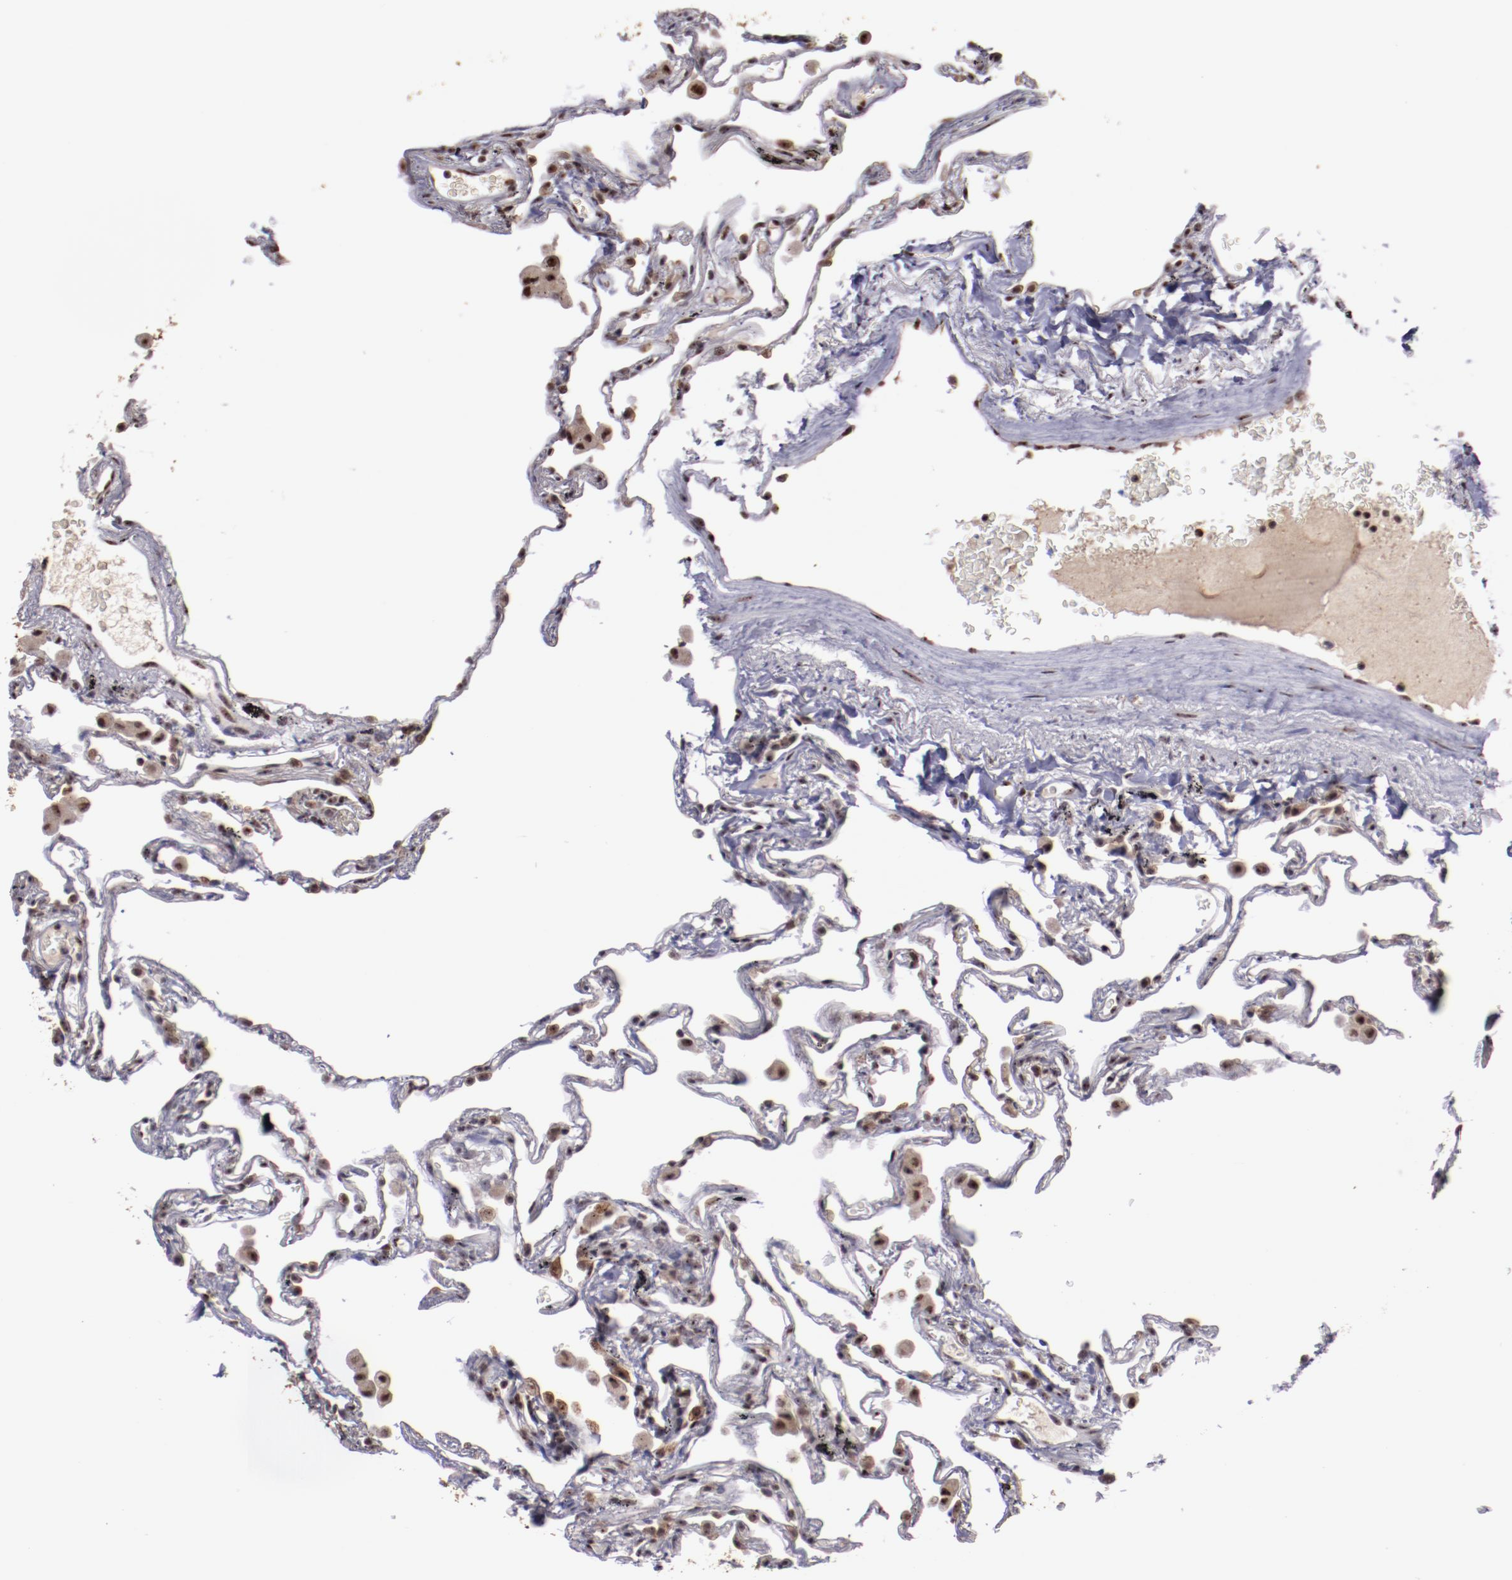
{"staining": {"intensity": "moderate", "quantity": "25%-75%", "location": "nuclear"}, "tissue": "lung", "cell_type": "Alveolar cells", "image_type": "normal", "snomed": [{"axis": "morphology", "description": "Normal tissue, NOS"}, {"axis": "morphology", "description": "Inflammation, NOS"}, {"axis": "topography", "description": "Lung"}], "caption": "Alveolar cells exhibit medium levels of moderate nuclear staining in about 25%-75% of cells in unremarkable lung.", "gene": "DDX24", "patient": {"sex": "male", "age": 69}}